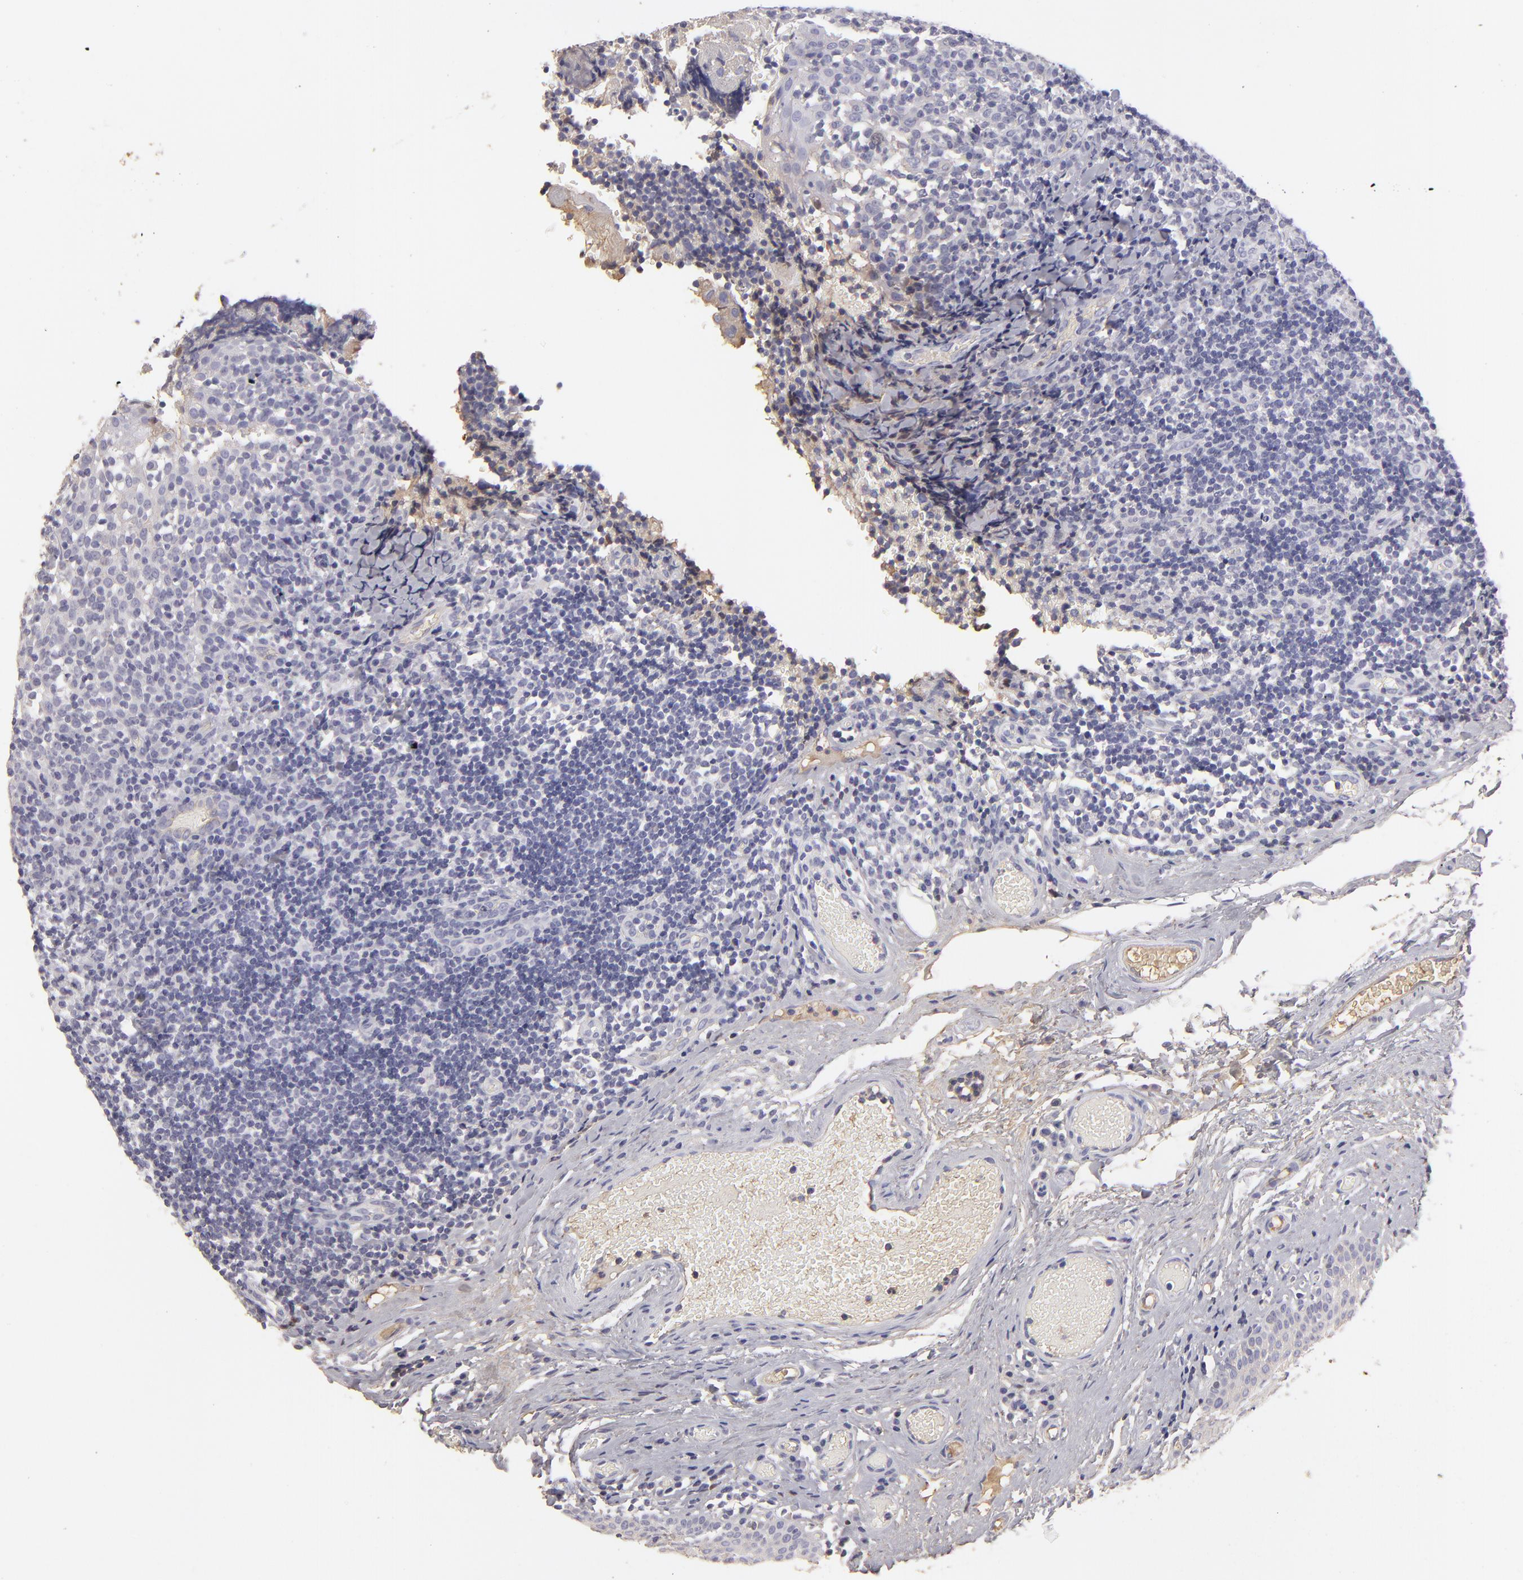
{"staining": {"intensity": "negative", "quantity": "none", "location": "none"}, "tissue": "tonsil", "cell_type": "Germinal center cells", "image_type": "normal", "snomed": [{"axis": "morphology", "description": "Normal tissue, NOS"}, {"axis": "topography", "description": "Tonsil"}], "caption": "Germinal center cells show no significant staining in unremarkable tonsil.", "gene": "ABCC4", "patient": {"sex": "female", "age": 34}}